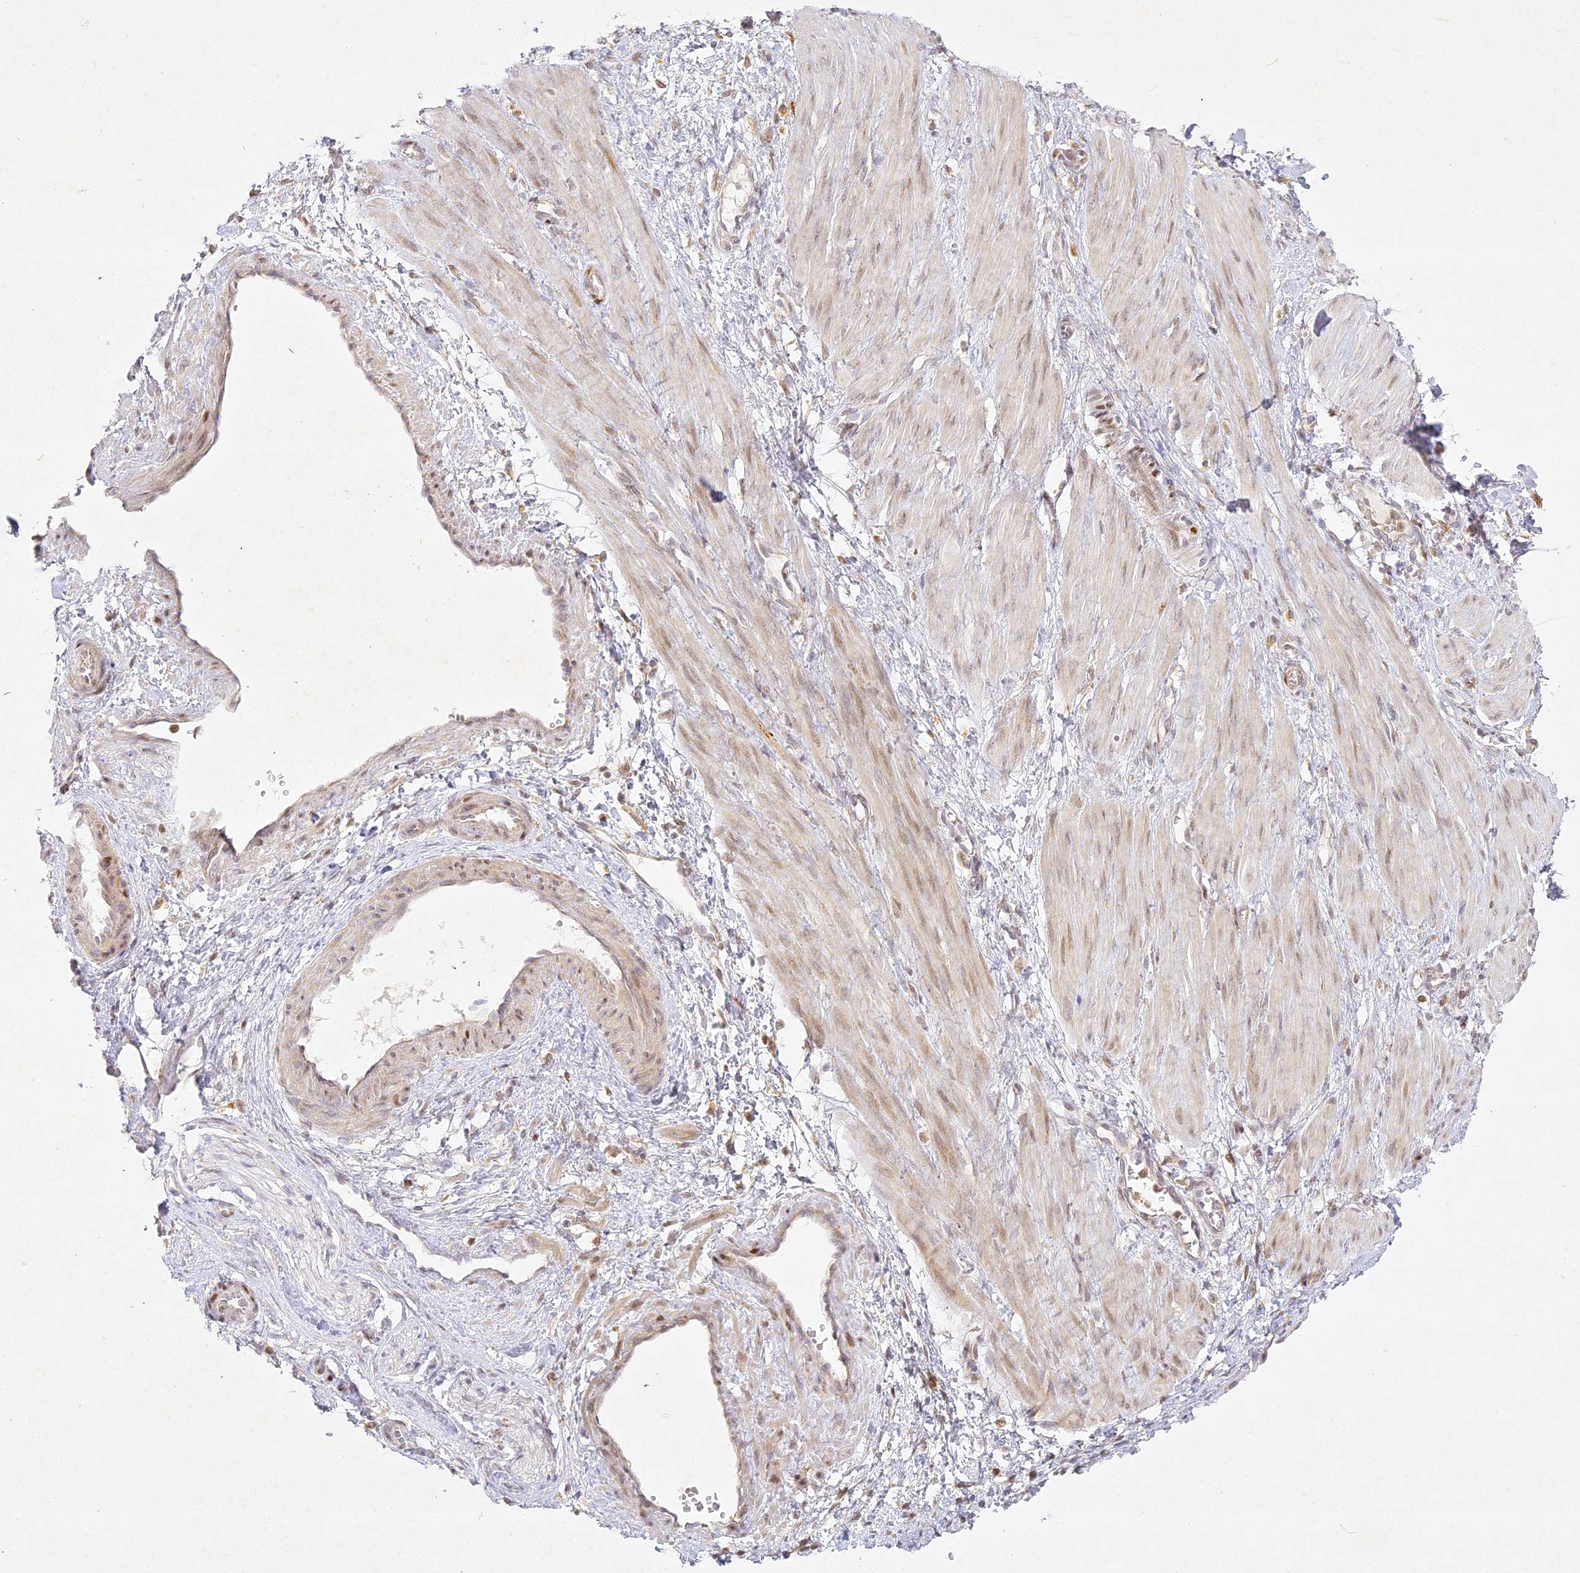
{"staining": {"intensity": "moderate", "quantity": ">75%", "location": "cytoplasmic/membranous,nuclear"}, "tissue": "smooth muscle", "cell_type": "Smooth muscle cells", "image_type": "normal", "snomed": [{"axis": "morphology", "description": "Normal tissue, NOS"}, {"axis": "topography", "description": "Endometrium"}], "caption": "A histopathology image showing moderate cytoplasmic/membranous,nuclear positivity in approximately >75% of smooth muscle cells in unremarkable smooth muscle, as visualized by brown immunohistochemical staining.", "gene": "SLC30A5", "patient": {"sex": "female", "age": 33}}